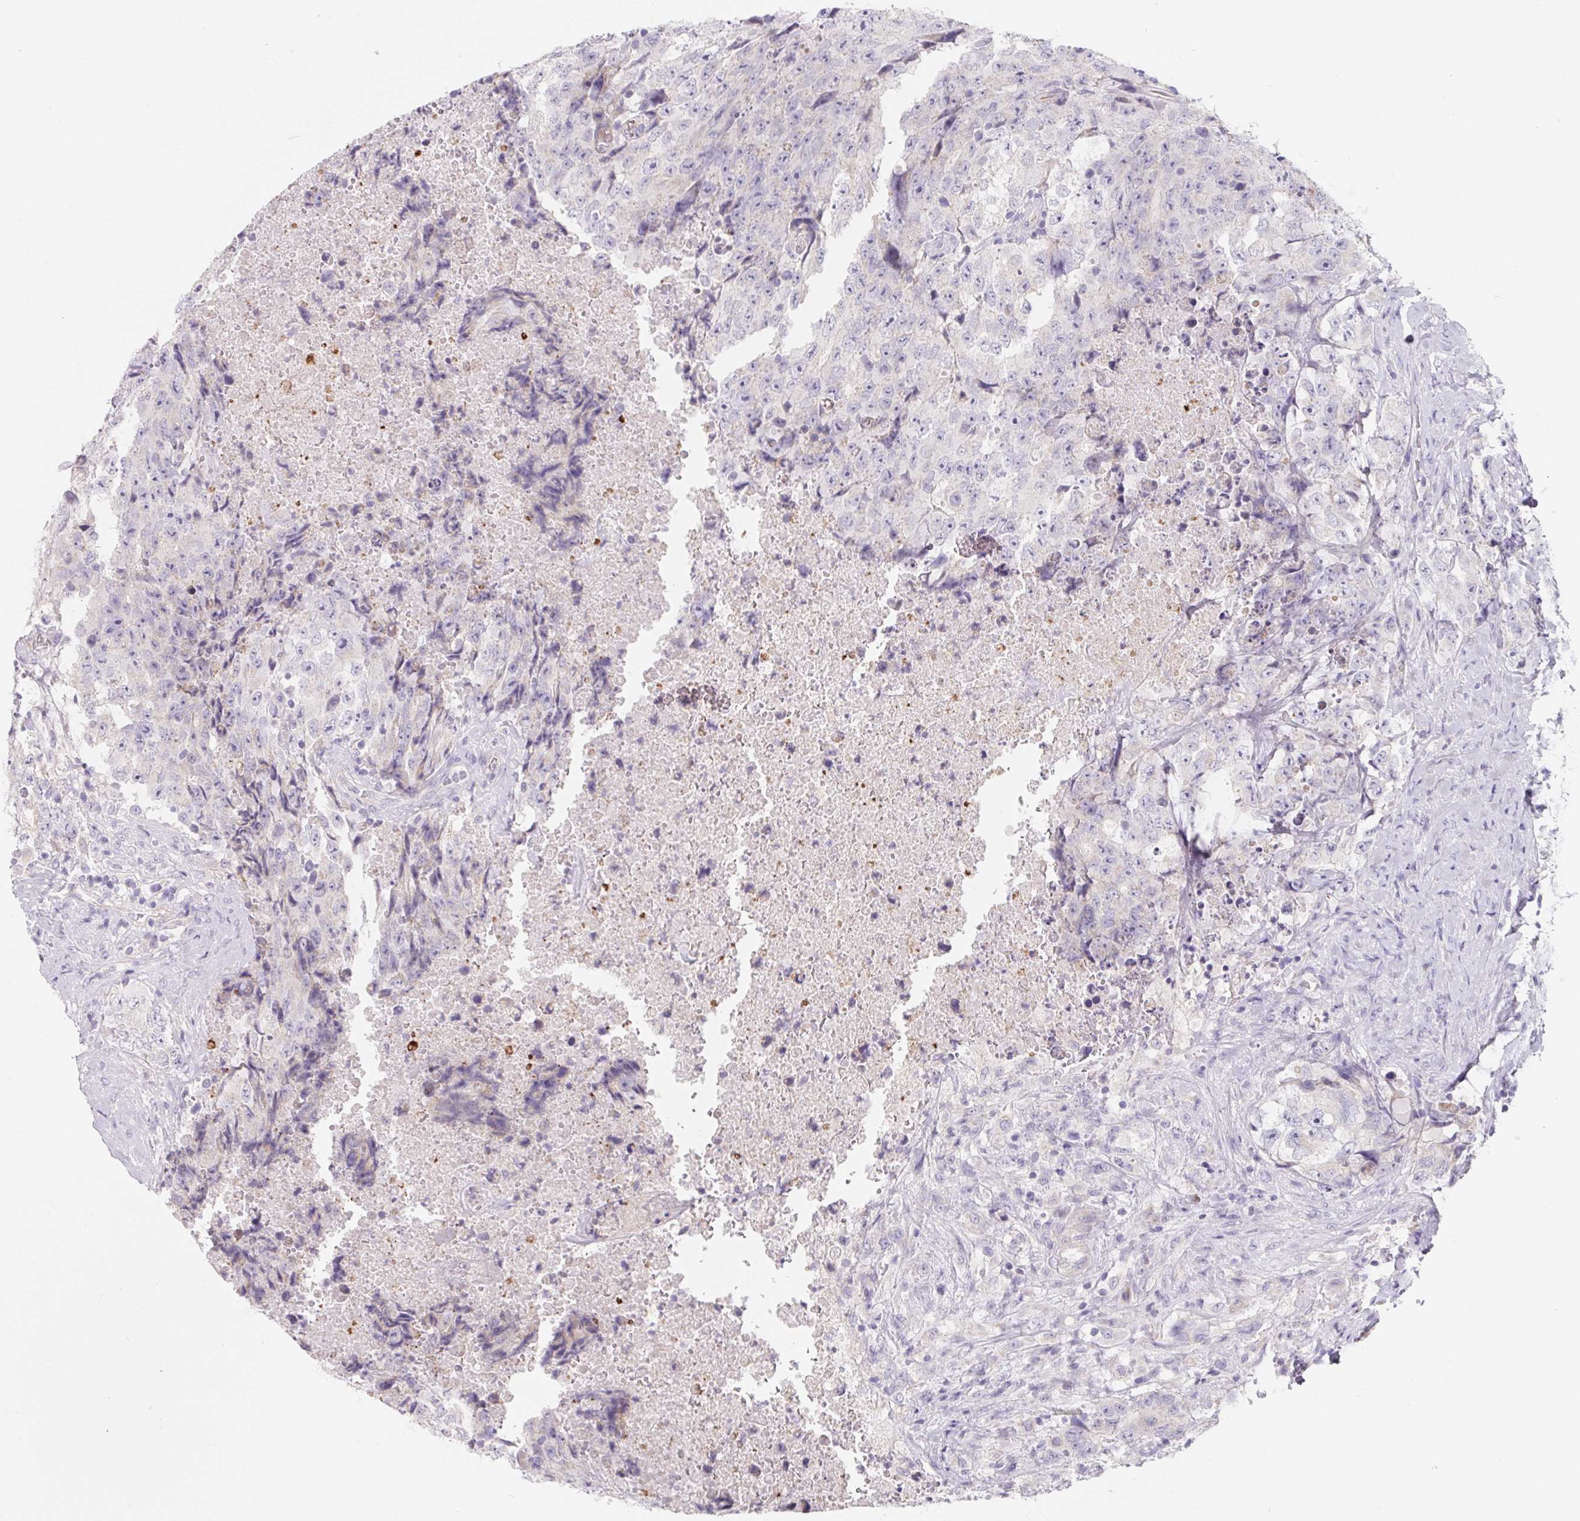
{"staining": {"intensity": "negative", "quantity": "none", "location": "none"}, "tissue": "testis cancer", "cell_type": "Tumor cells", "image_type": "cancer", "snomed": [{"axis": "morphology", "description": "Carcinoma, Embryonal, NOS"}, {"axis": "topography", "description": "Testis"}], "caption": "High power microscopy micrograph of an immunohistochemistry image of embryonal carcinoma (testis), revealing no significant staining in tumor cells.", "gene": "LPA", "patient": {"sex": "male", "age": 24}}